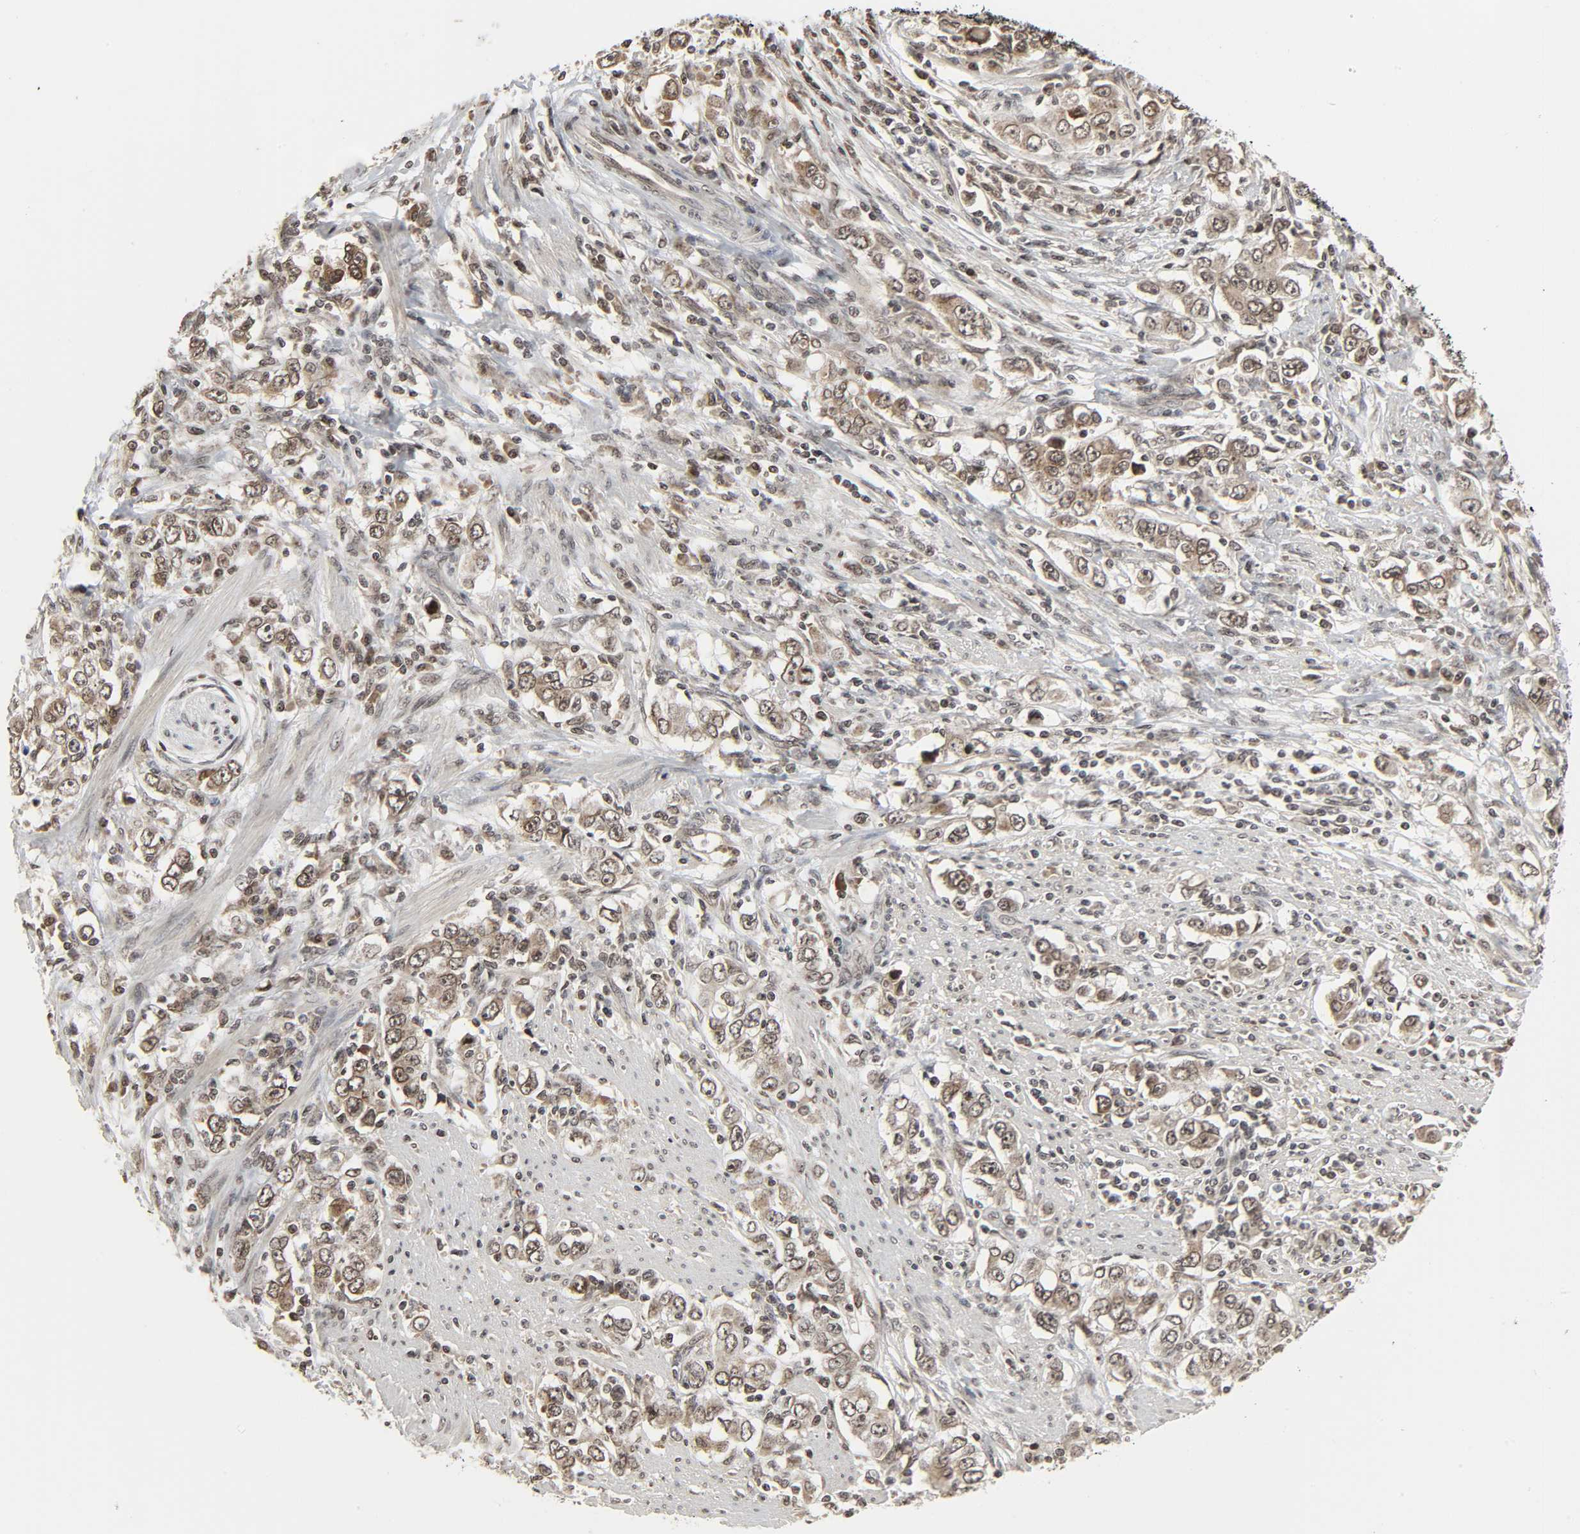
{"staining": {"intensity": "weak", "quantity": "25%-75%", "location": "cytoplasmic/membranous,nuclear"}, "tissue": "stomach cancer", "cell_type": "Tumor cells", "image_type": "cancer", "snomed": [{"axis": "morphology", "description": "Adenocarcinoma, NOS"}, {"axis": "topography", "description": "Stomach, lower"}], "caption": "Protein expression by immunohistochemistry (IHC) shows weak cytoplasmic/membranous and nuclear staining in about 25%-75% of tumor cells in stomach cancer (adenocarcinoma).", "gene": "XRCC1", "patient": {"sex": "female", "age": 72}}